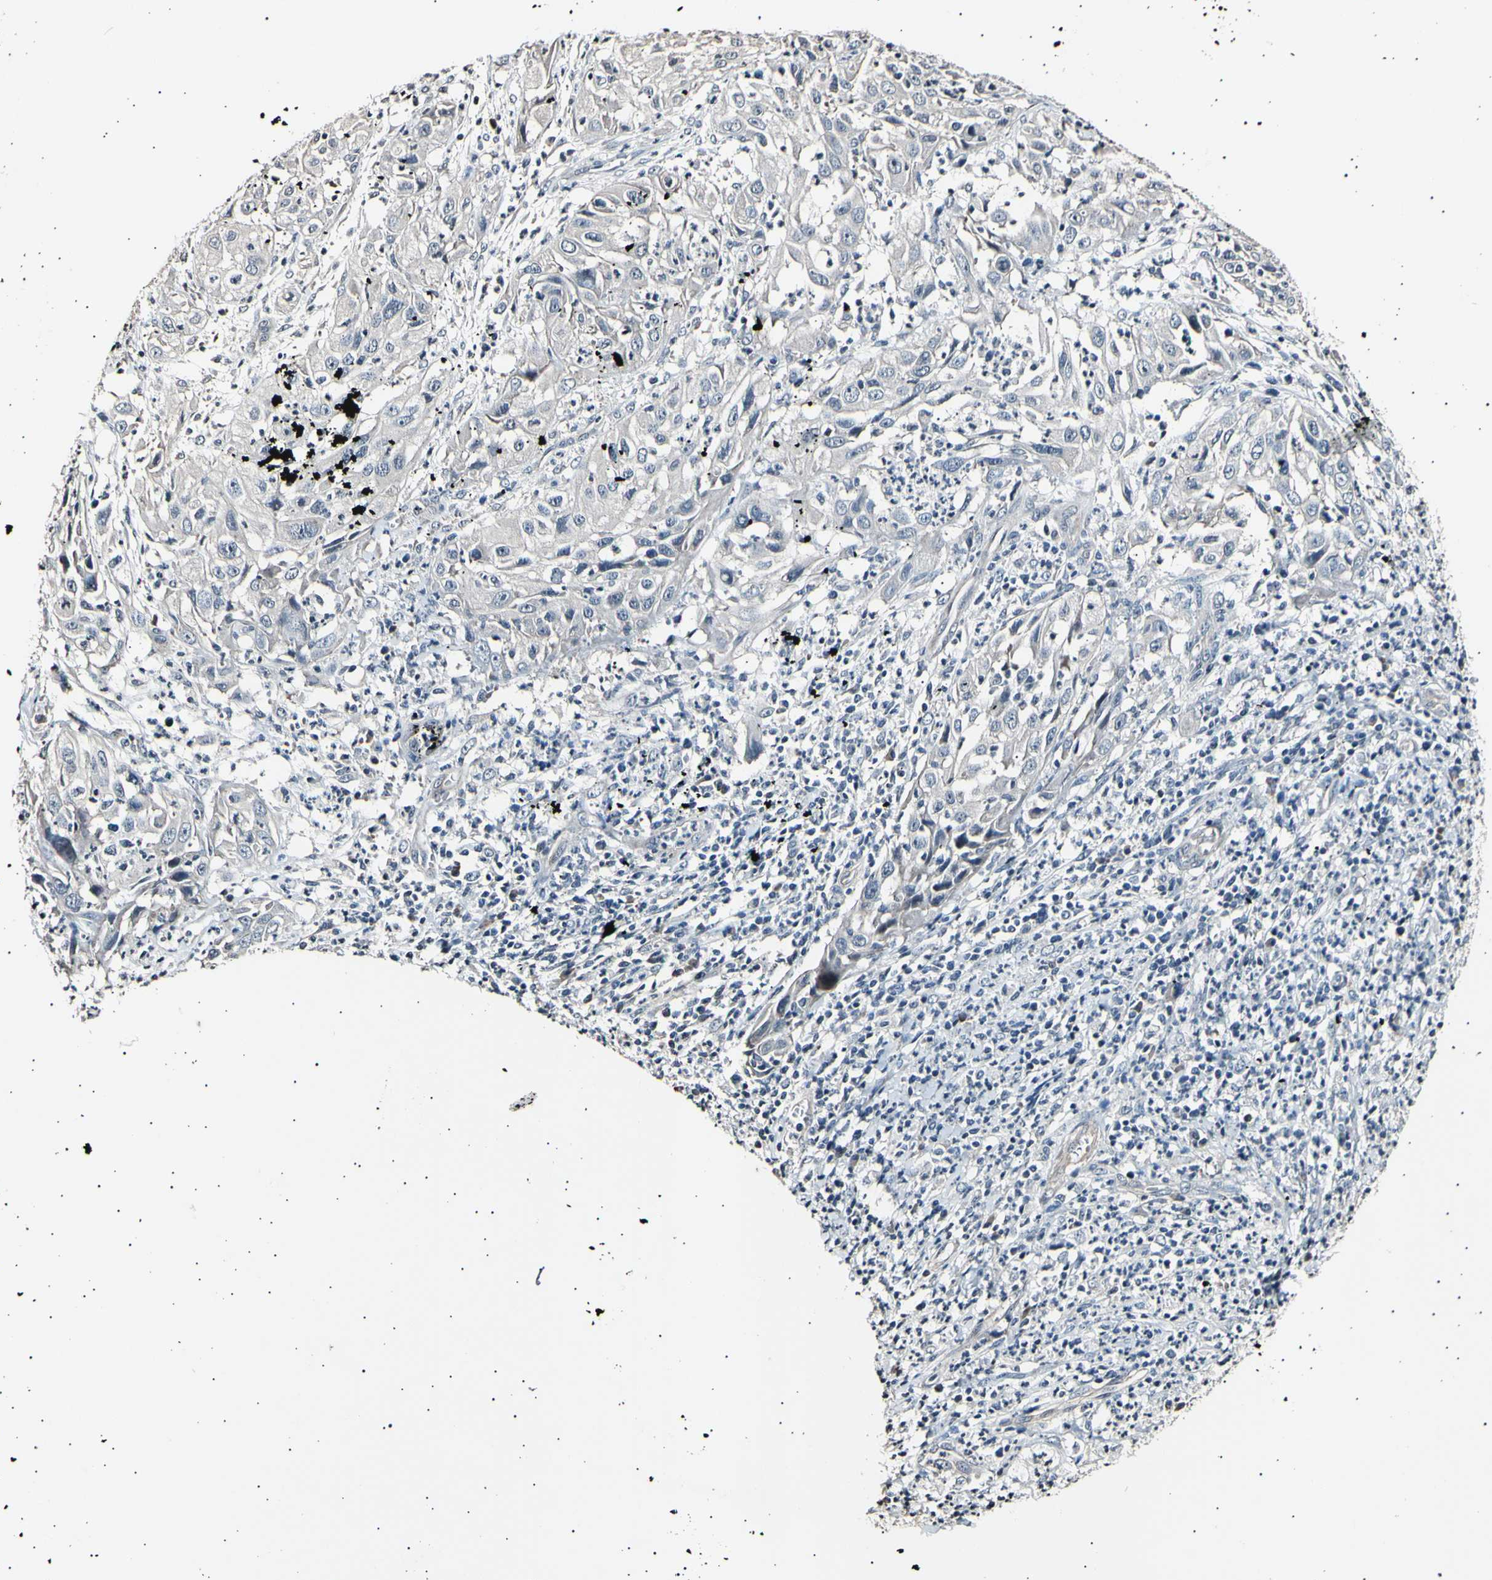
{"staining": {"intensity": "negative", "quantity": "none", "location": "none"}, "tissue": "cervical cancer", "cell_type": "Tumor cells", "image_type": "cancer", "snomed": [{"axis": "morphology", "description": "Squamous cell carcinoma, NOS"}, {"axis": "topography", "description": "Cervix"}], "caption": "Immunohistochemistry (IHC) of squamous cell carcinoma (cervical) exhibits no expression in tumor cells.", "gene": "AK1", "patient": {"sex": "female", "age": 32}}